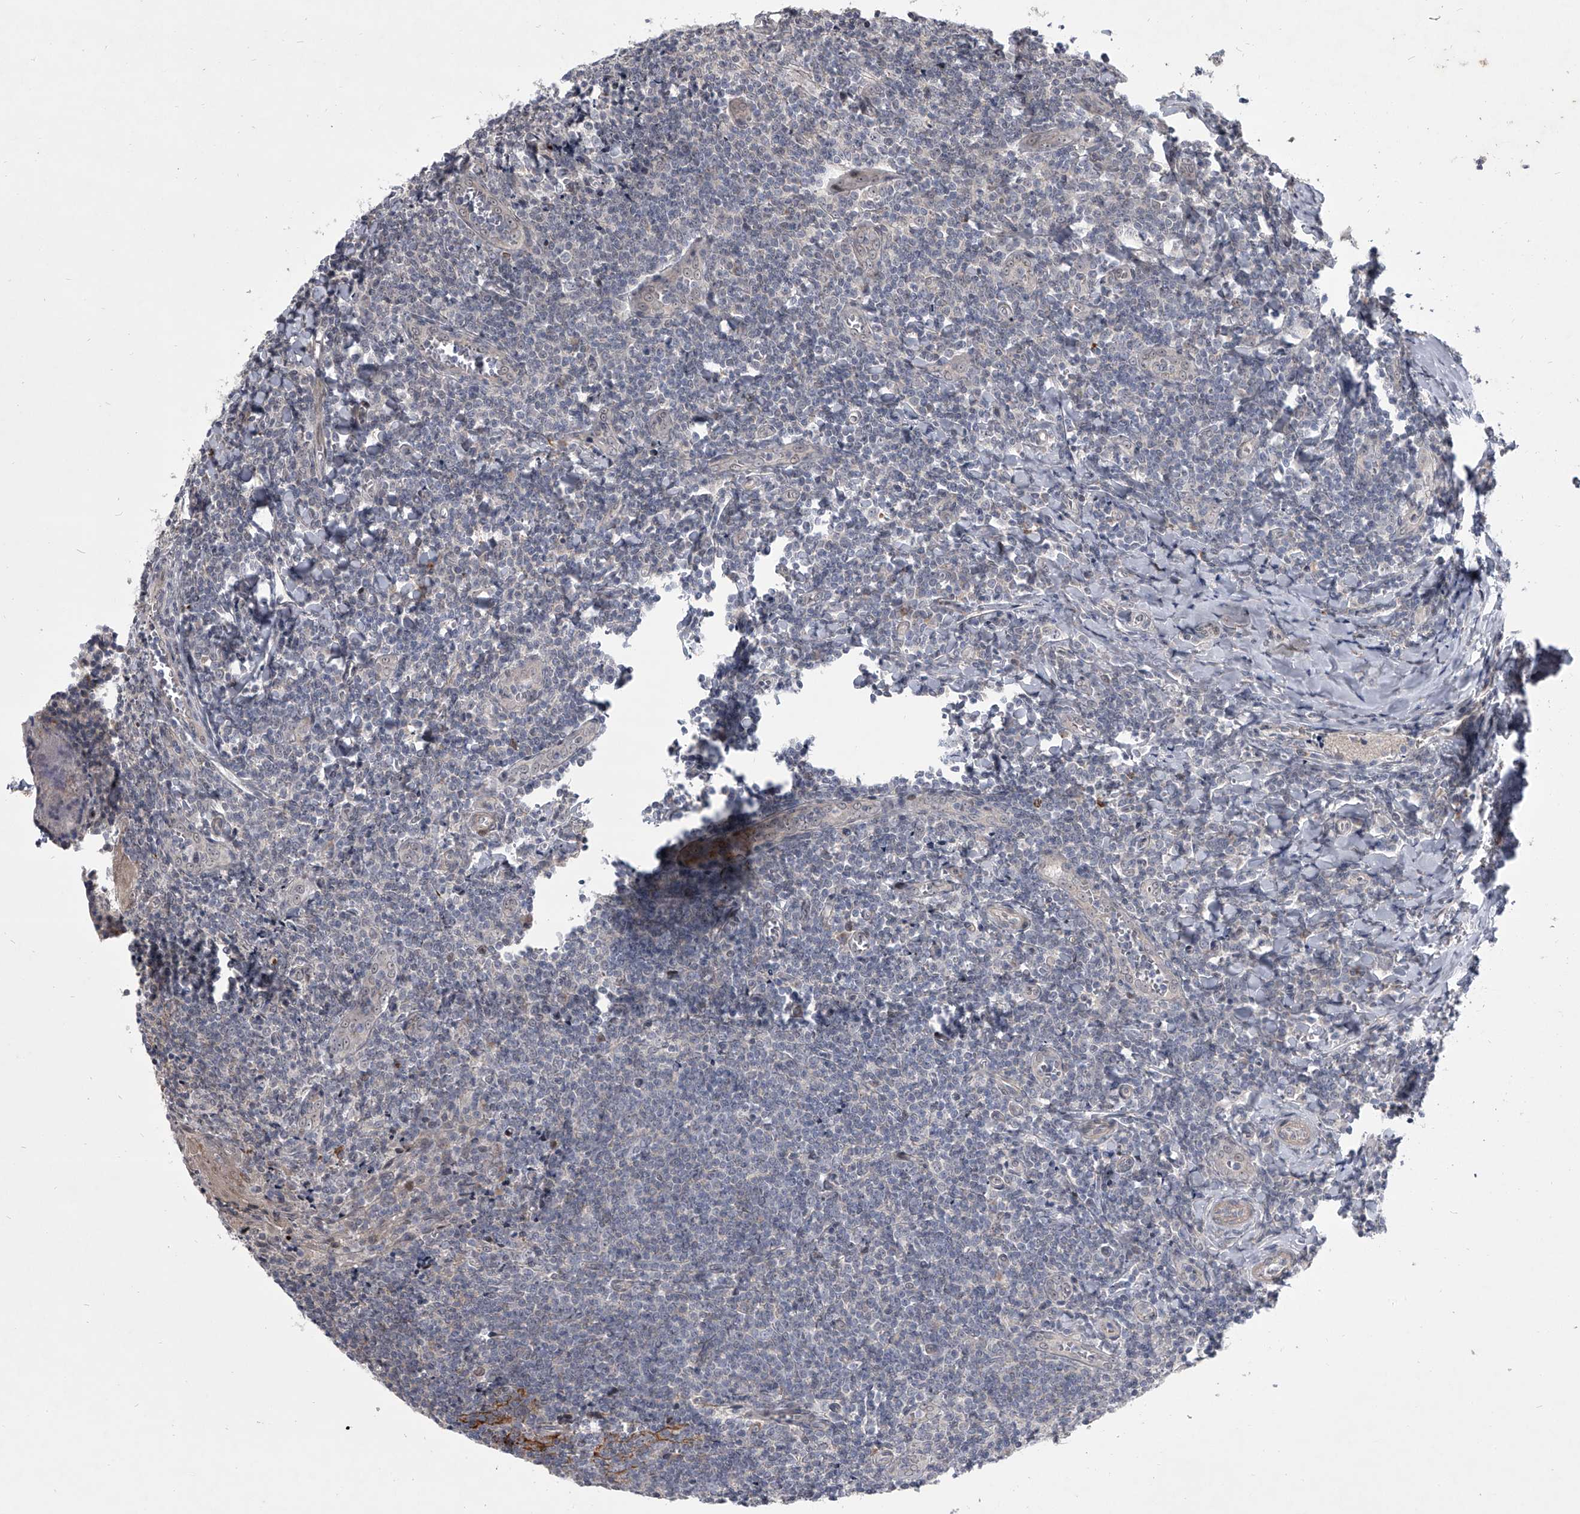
{"staining": {"intensity": "negative", "quantity": "none", "location": "none"}, "tissue": "tonsil", "cell_type": "Germinal center cells", "image_type": "normal", "snomed": [{"axis": "morphology", "description": "Normal tissue, NOS"}, {"axis": "topography", "description": "Tonsil"}], "caption": "This image is of unremarkable tonsil stained with IHC to label a protein in brown with the nuclei are counter-stained blue. There is no positivity in germinal center cells.", "gene": "HEATR6", "patient": {"sex": "male", "age": 27}}